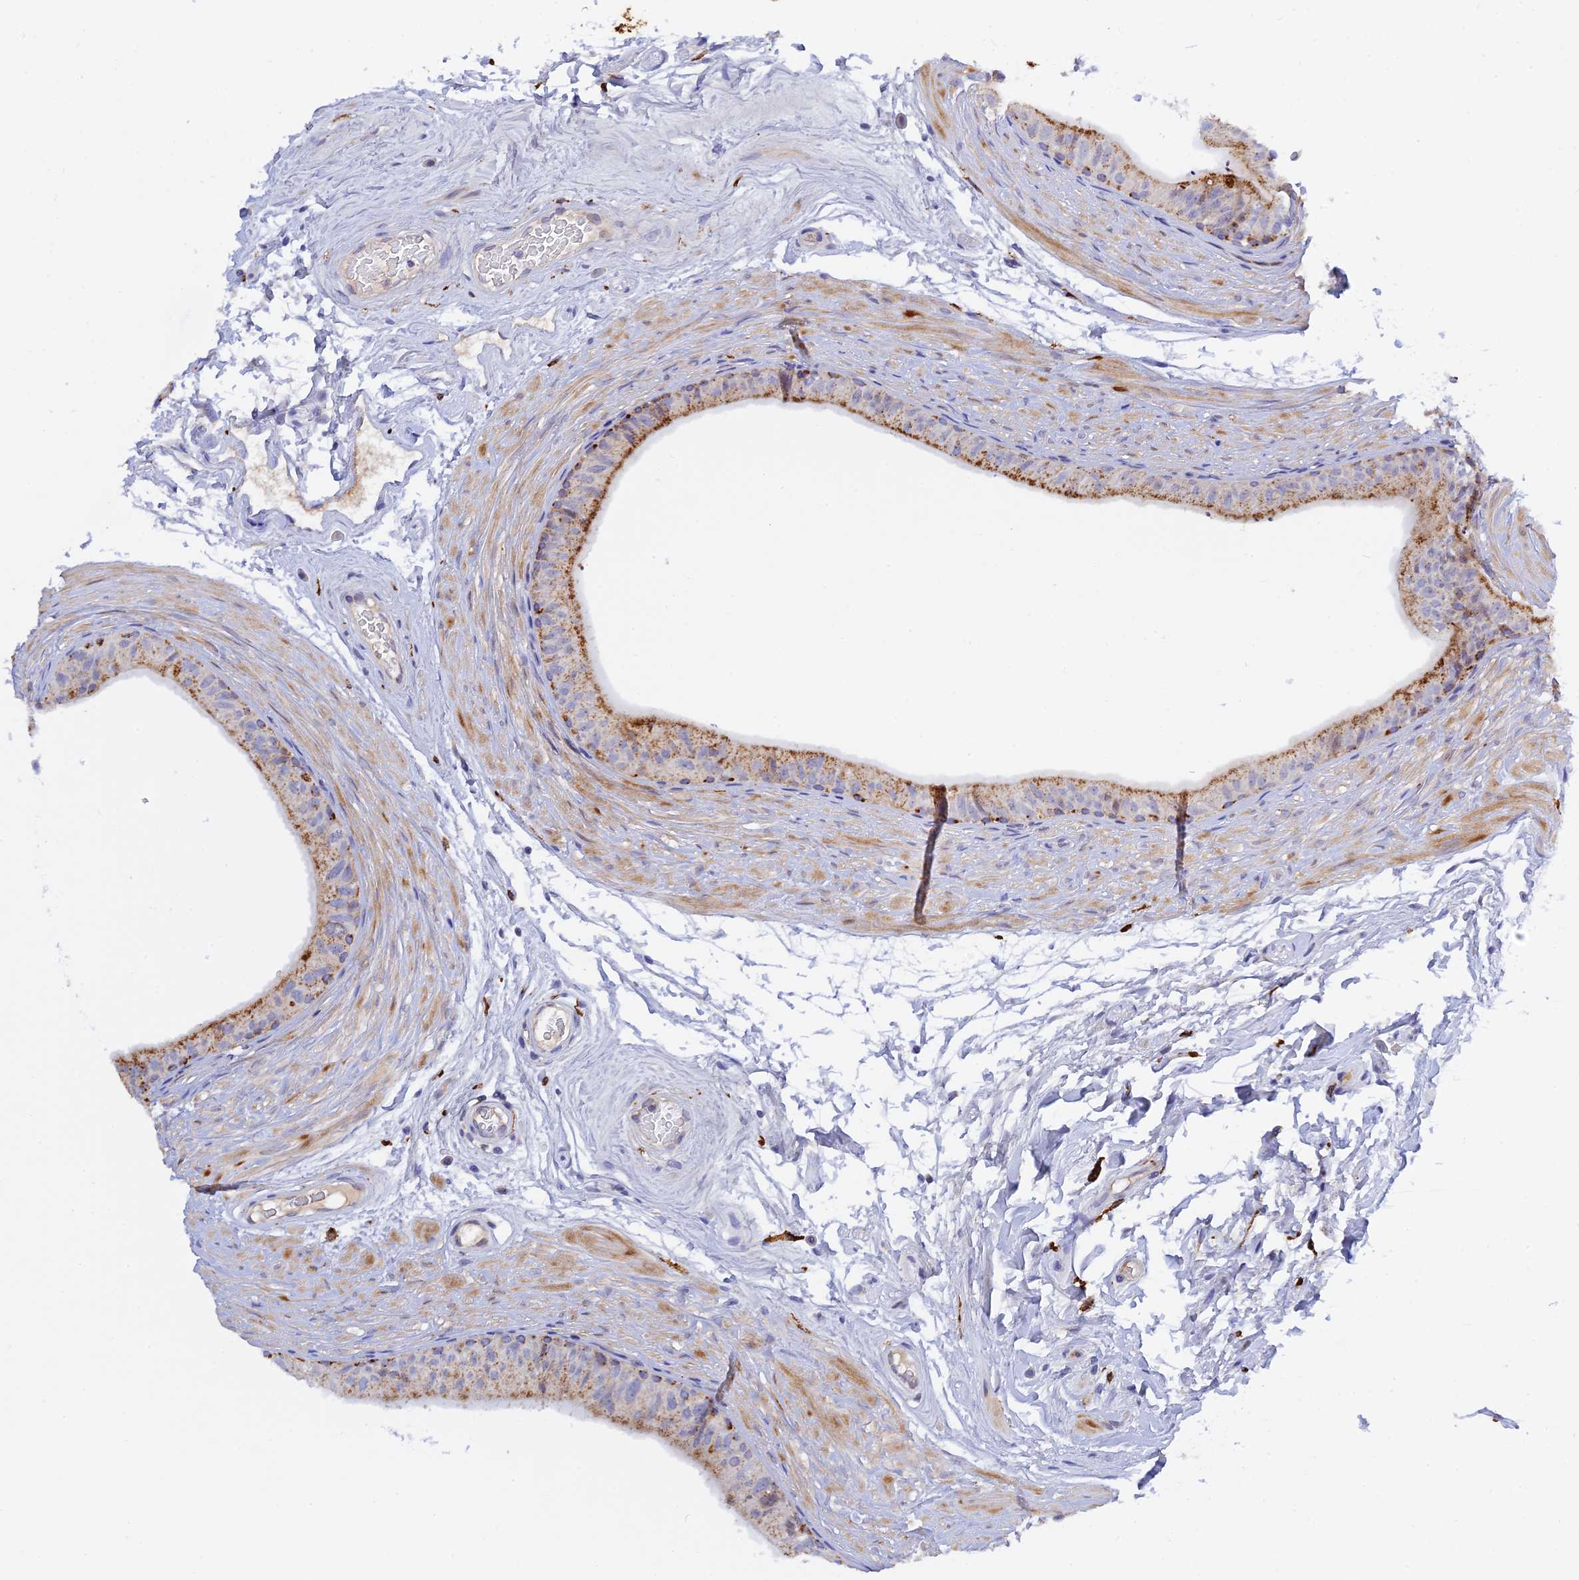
{"staining": {"intensity": "moderate", "quantity": "<25%", "location": "cytoplasmic/membranous"}, "tissue": "epididymis", "cell_type": "Glandular cells", "image_type": "normal", "snomed": [{"axis": "morphology", "description": "Normal tissue, NOS"}, {"axis": "topography", "description": "Epididymis"}], "caption": "The image shows immunohistochemical staining of unremarkable epididymis. There is moderate cytoplasmic/membranous positivity is appreciated in about <25% of glandular cells. (Brightfield microscopy of DAB IHC at high magnification).", "gene": "RPGRIP1L", "patient": {"sex": "male", "age": 45}}